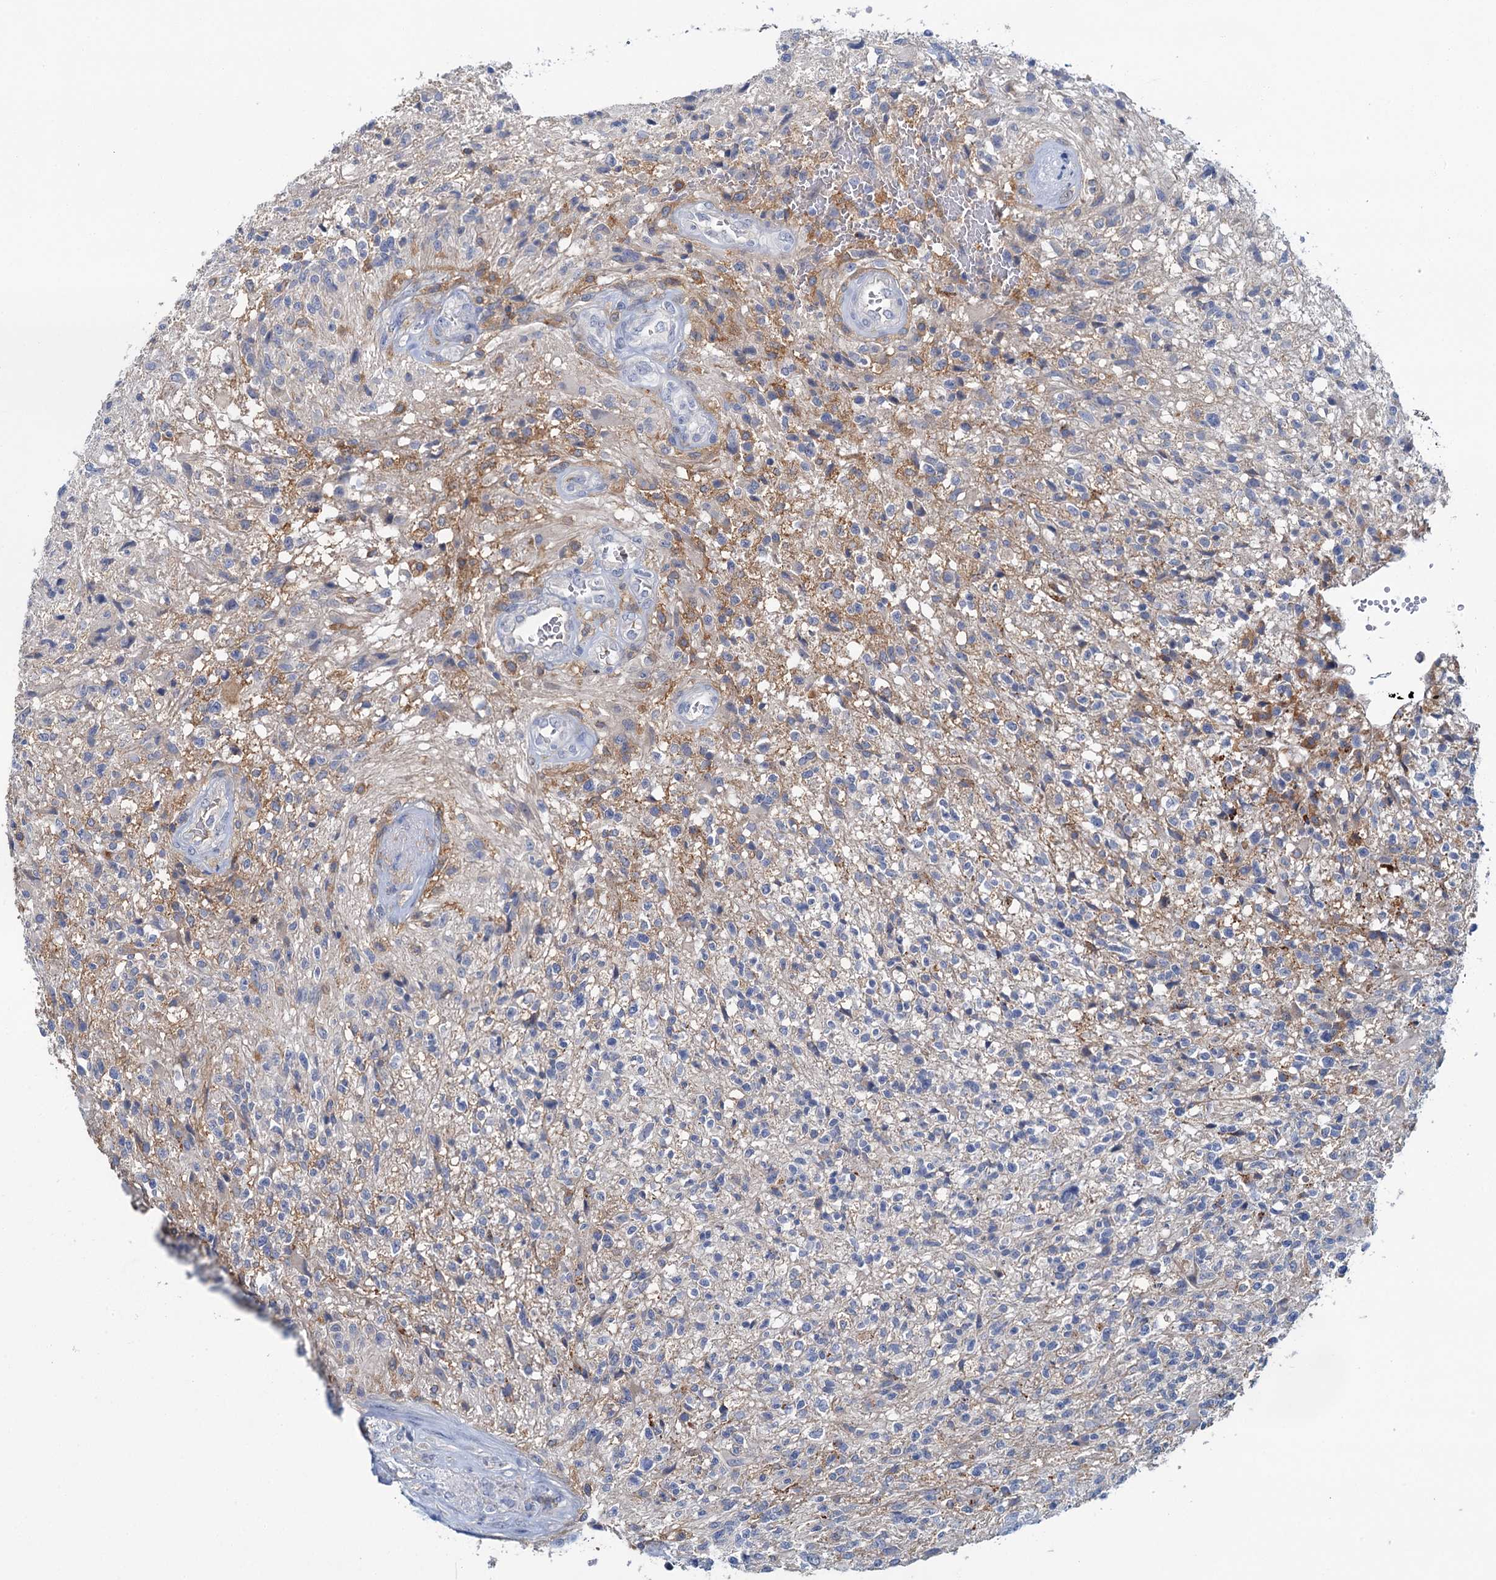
{"staining": {"intensity": "negative", "quantity": "none", "location": "none"}, "tissue": "glioma", "cell_type": "Tumor cells", "image_type": "cancer", "snomed": [{"axis": "morphology", "description": "Glioma, malignant, High grade"}, {"axis": "topography", "description": "Brain"}], "caption": "IHC histopathology image of neoplastic tissue: human glioma stained with DAB (3,3'-diaminobenzidine) exhibits no significant protein staining in tumor cells.", "gene": "FGFR2", "patient": {"sex": "male", "age": 56}}